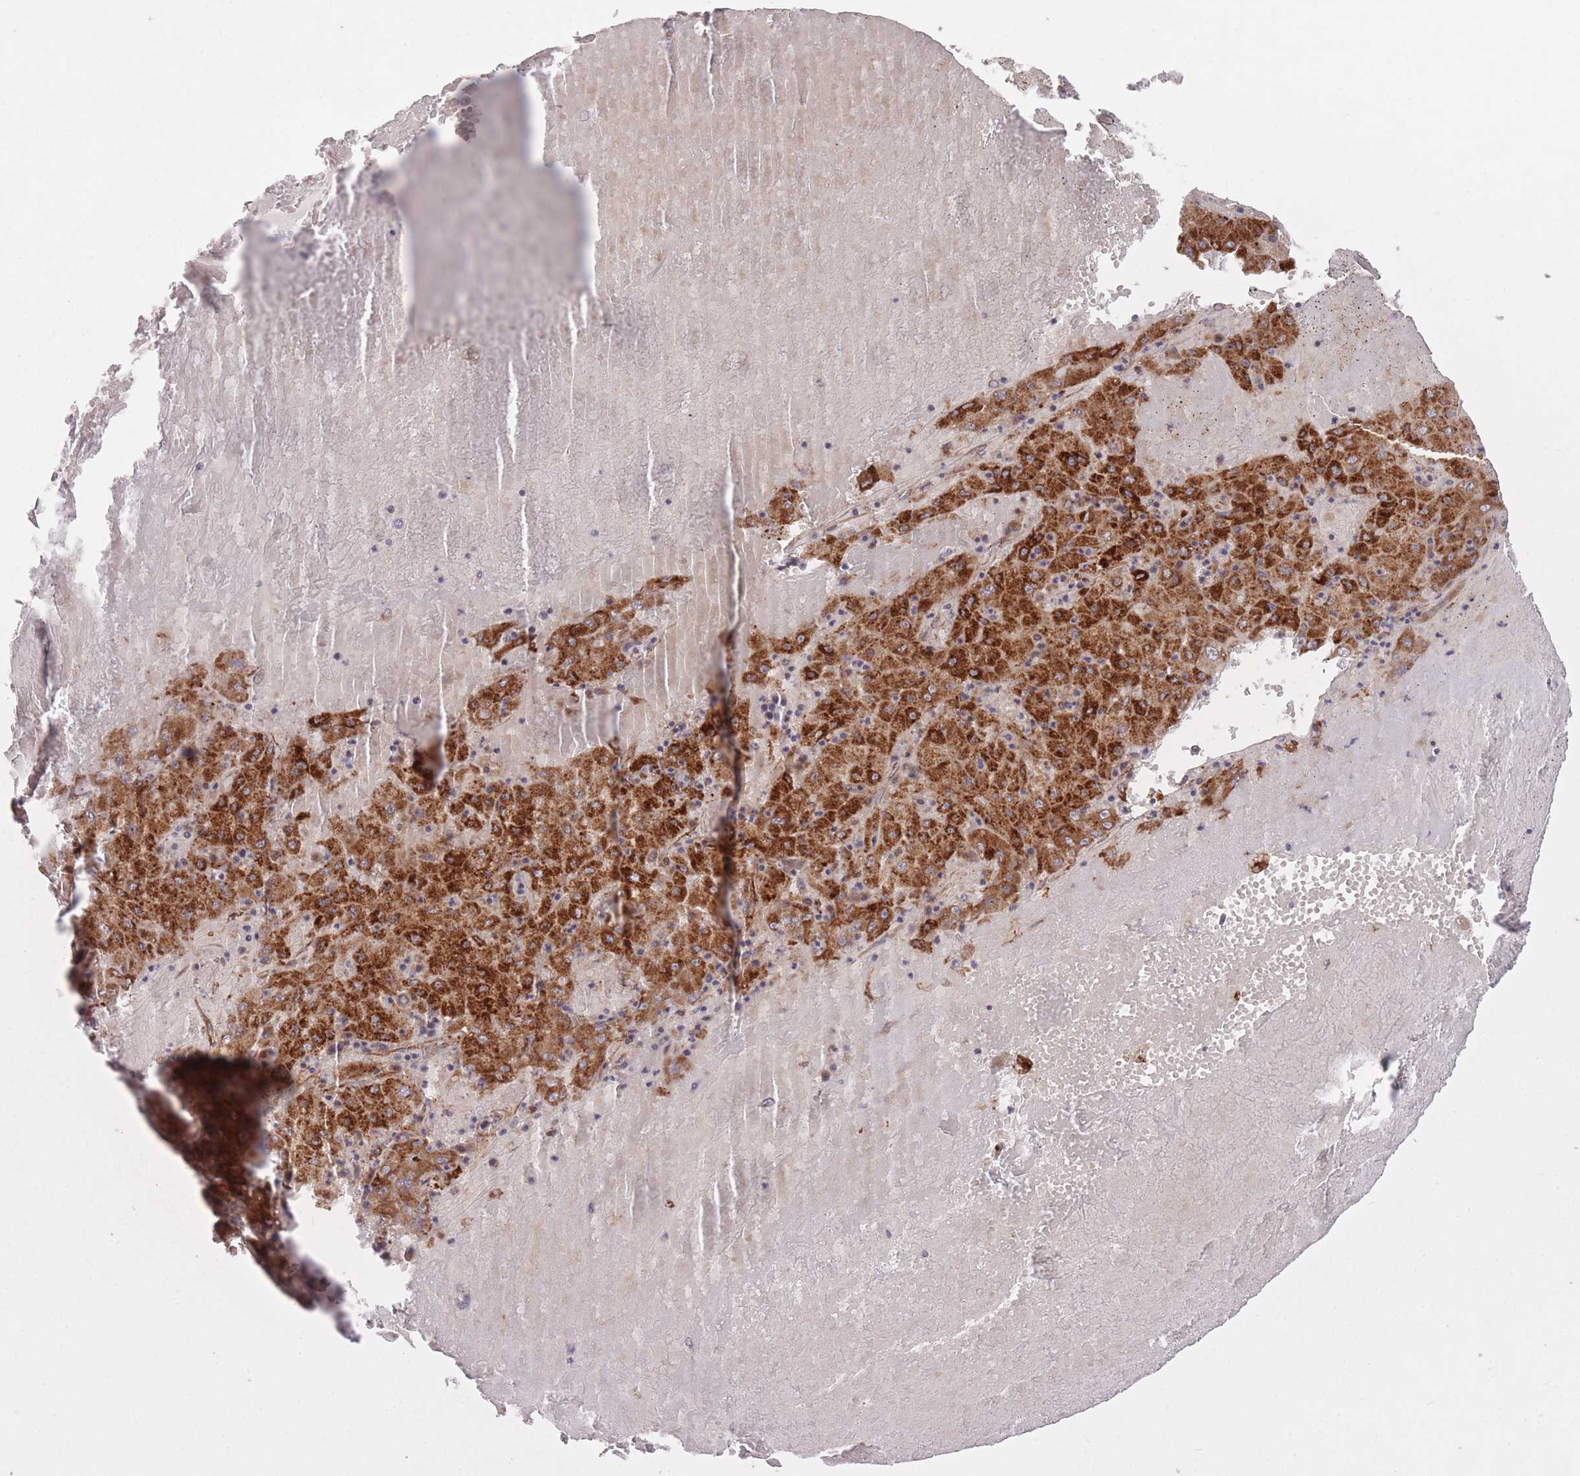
{"staining": {"intensity": "strong", "quantity": "25%-75%", "location": "cytoplasmic/membranous"}, "tissue": "liver cancer", "cell_type": "Tumor cells", "image_type": "cancer", "snomed": [{"axis": "morphology", "description": "Carcinoma, Hepatocellular, NOS"}, {"axis": "topography", "description": "Liver"}], "caption": "A micrograph of hepatocellular carcinoma (liver) stained for a protein demonstrates strong cytoplasmic/membranous brown staining in tumor cells. (brown staining indicates protein expression, while blue staining denotes nuclei).", "gene": "CISH", "patient": {"sex": "male", "age": 72}}